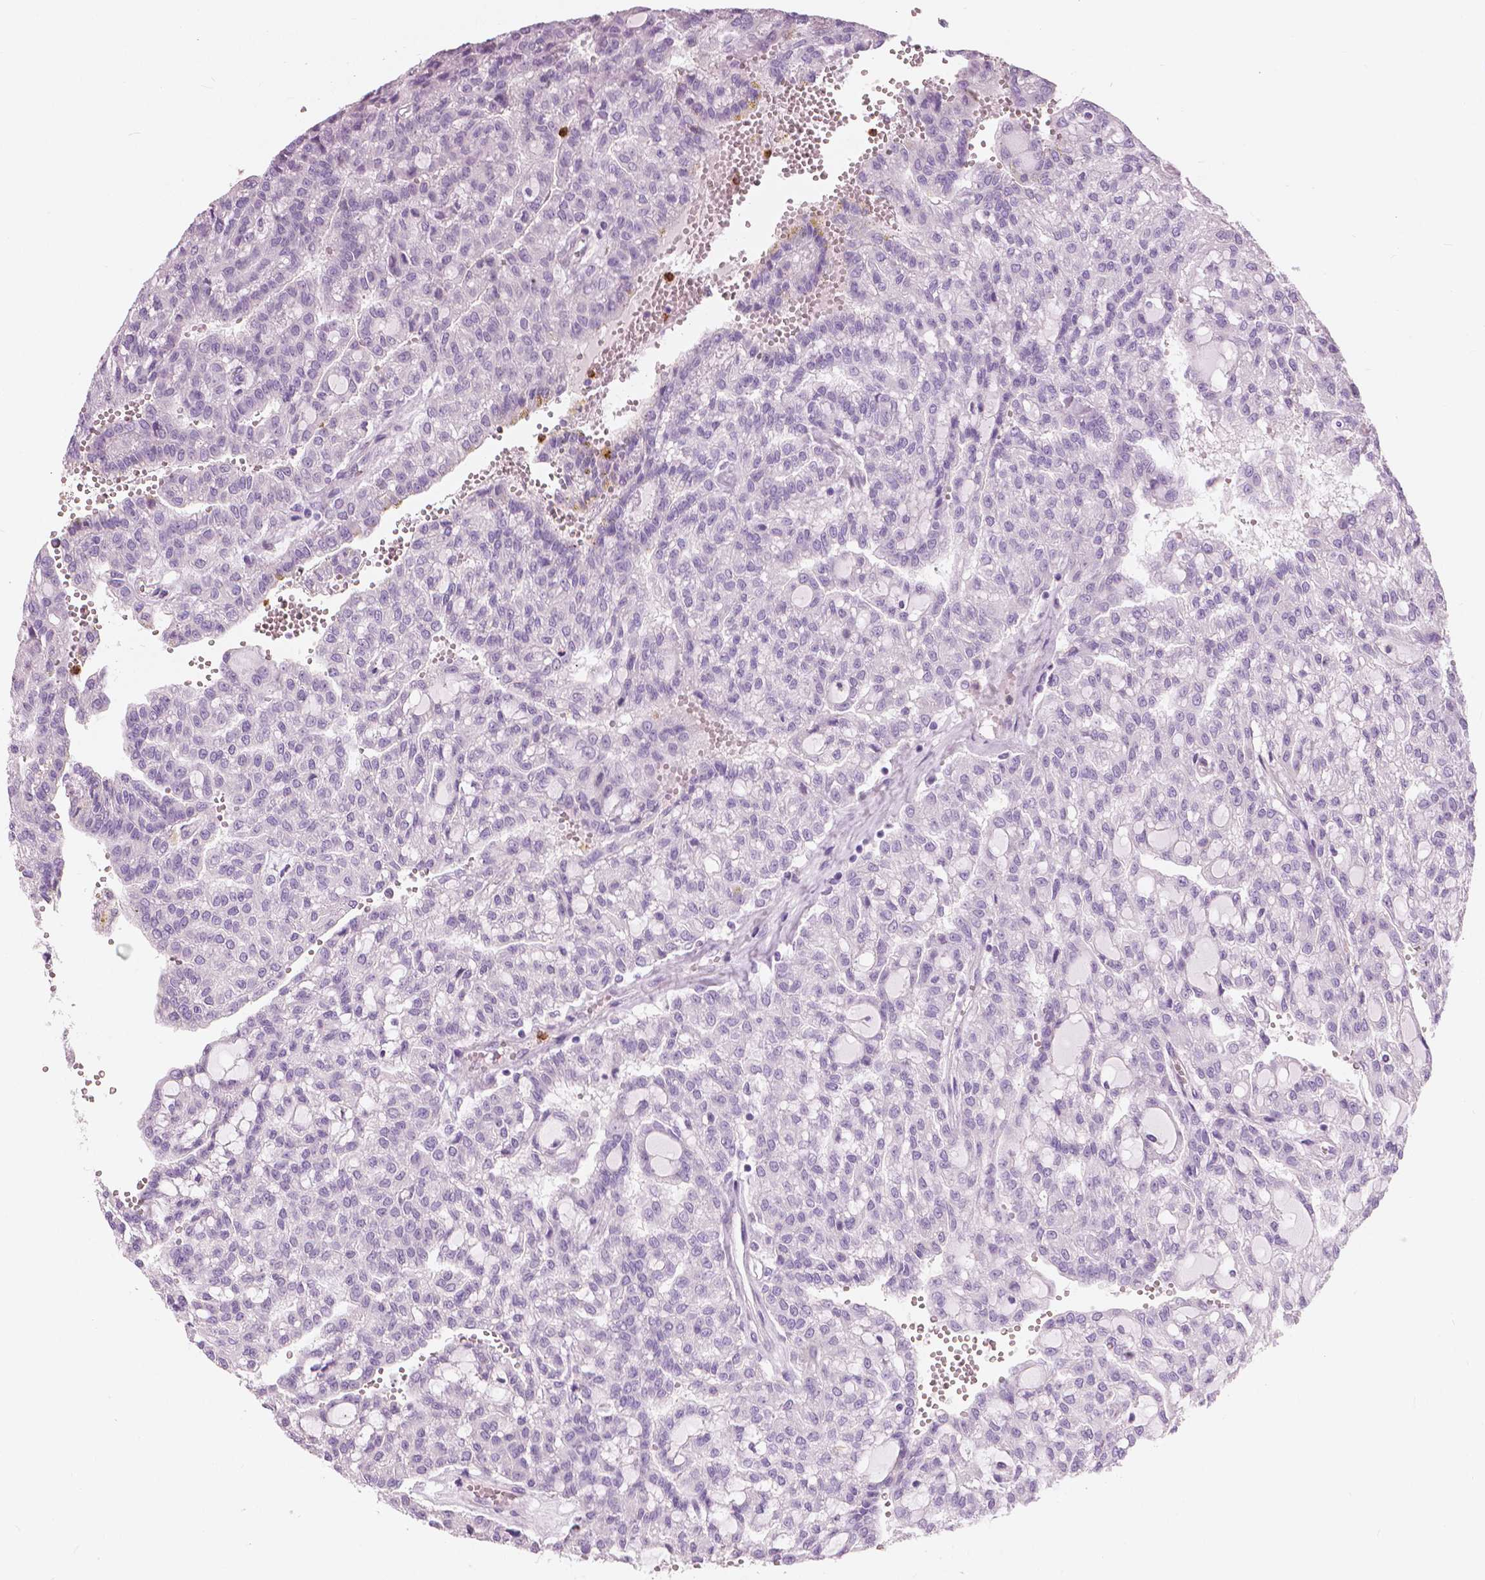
{"staining": {"intensity": "negative", "quantity": "none", "location": "none"}, "tissue": "renal cancer", "cell_type": "Tumor cells", "image_type": "cancer", "snomed": [{"axis": "morphology", "description": "Adenocarcinoma, NOS"}, {"axis": "topography", "description": "Kidney"}], "caption": "Immunohistochemical staining of human renal adenocarcinoma demonstrates no significant positivity in tumor cells.", "gene": "CXCR2", "patient": {"sex": "male", "age": 63}}